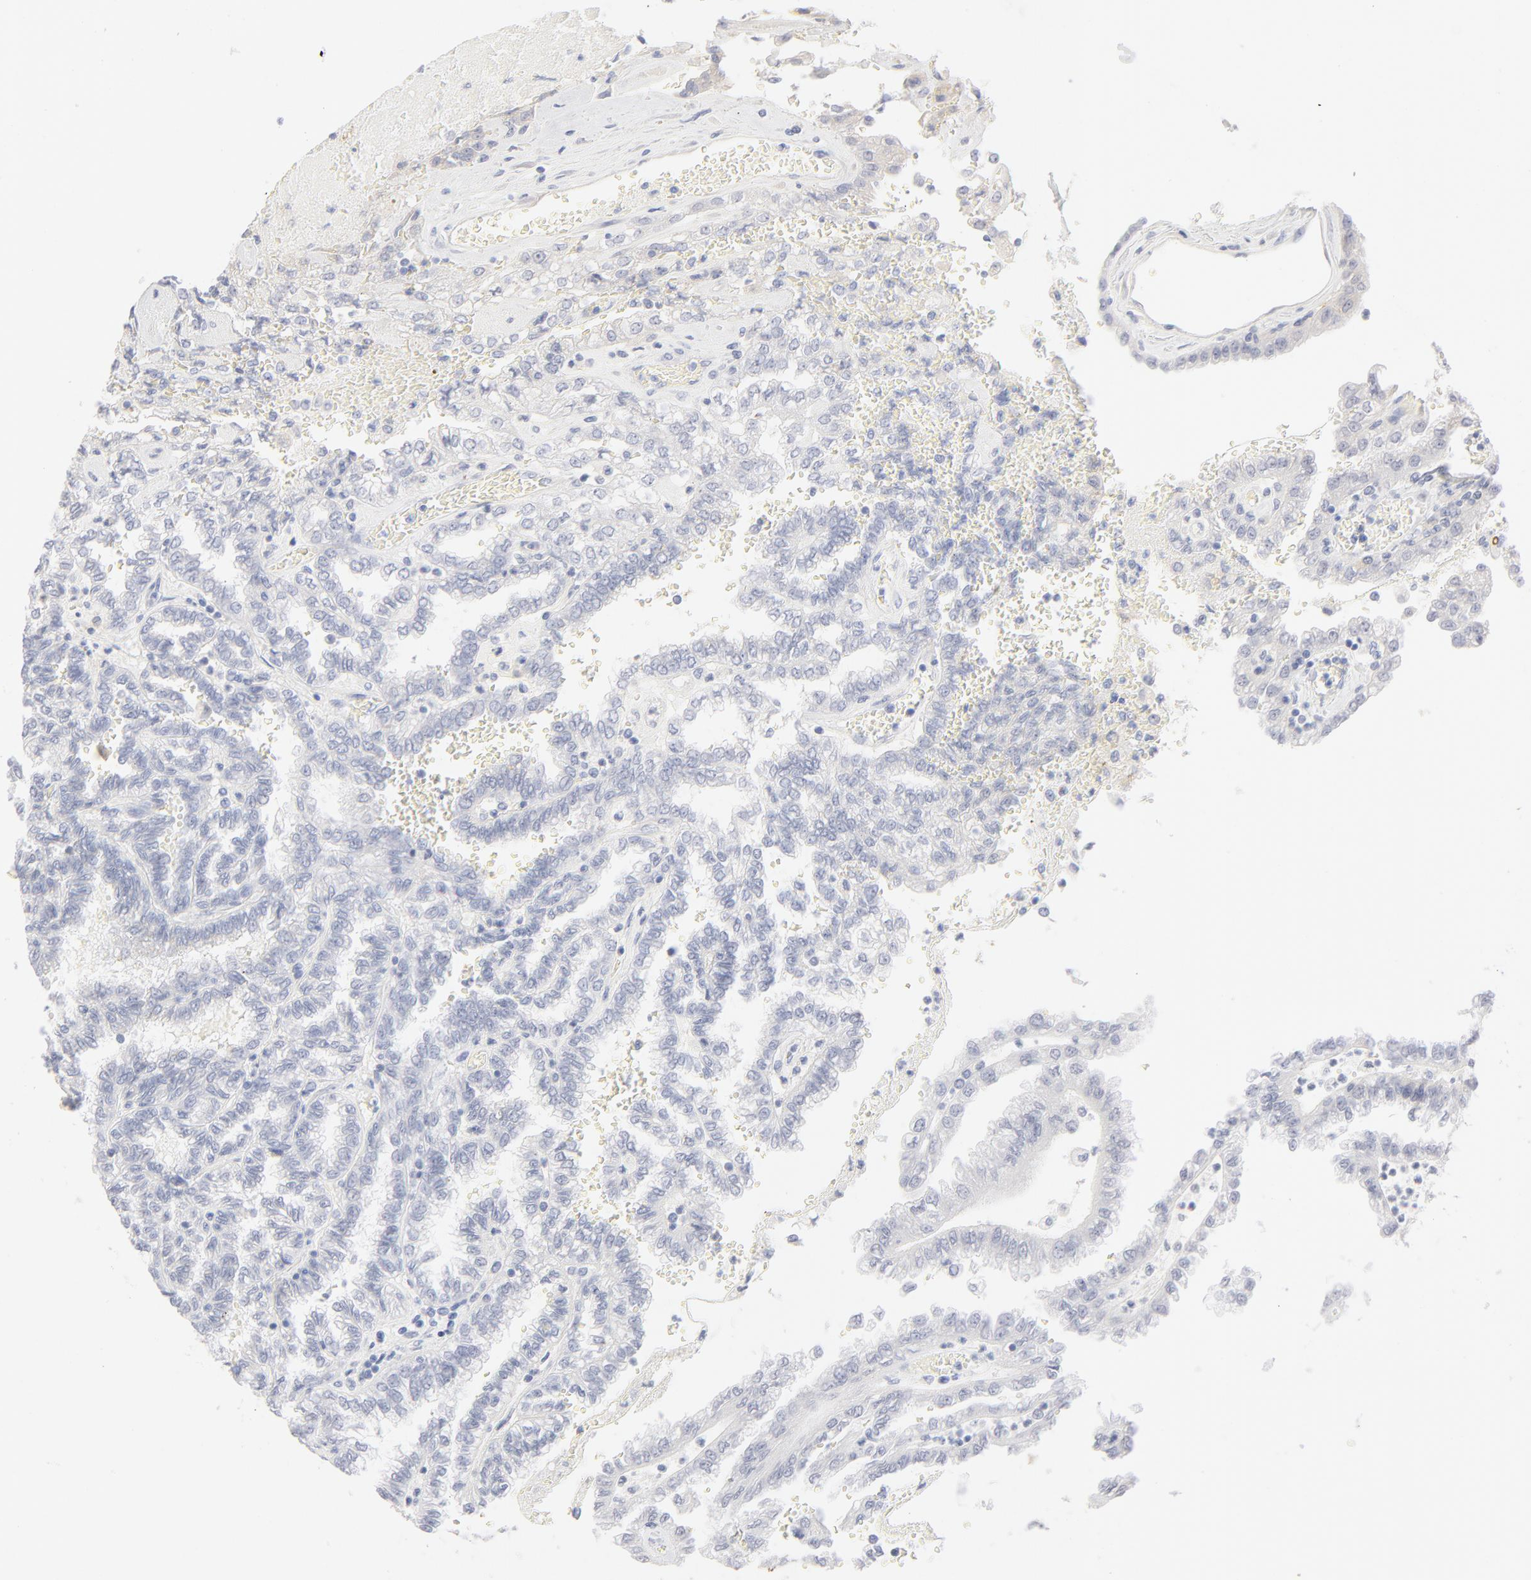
{"staining": {"intensity": "negative", "quantity": "none", "location": "none"}, "tissue": "renal cancer", "cell_type": "Tumor cells", "image_type": "cancer", "snomed": [{"axis": "morphology", "description": "Inflammation, NOS"}, {"axis": "morphology", "description": "Adenocarcinoma, NOS"}, {"axis": "topography", "description": "Kidney"}], "caption": "Tumor cells show no significant expression in adenocarcinoma (renal). The staining was performed using DAB (3,3'-diaminobenzidine) to visualize the protein expression in brown, while the nuclei were stained in blue with hematoxylin (Magnification: 20x).", "gene": "ONECUT1", "patient": {"sex": "male", "age": 68}}